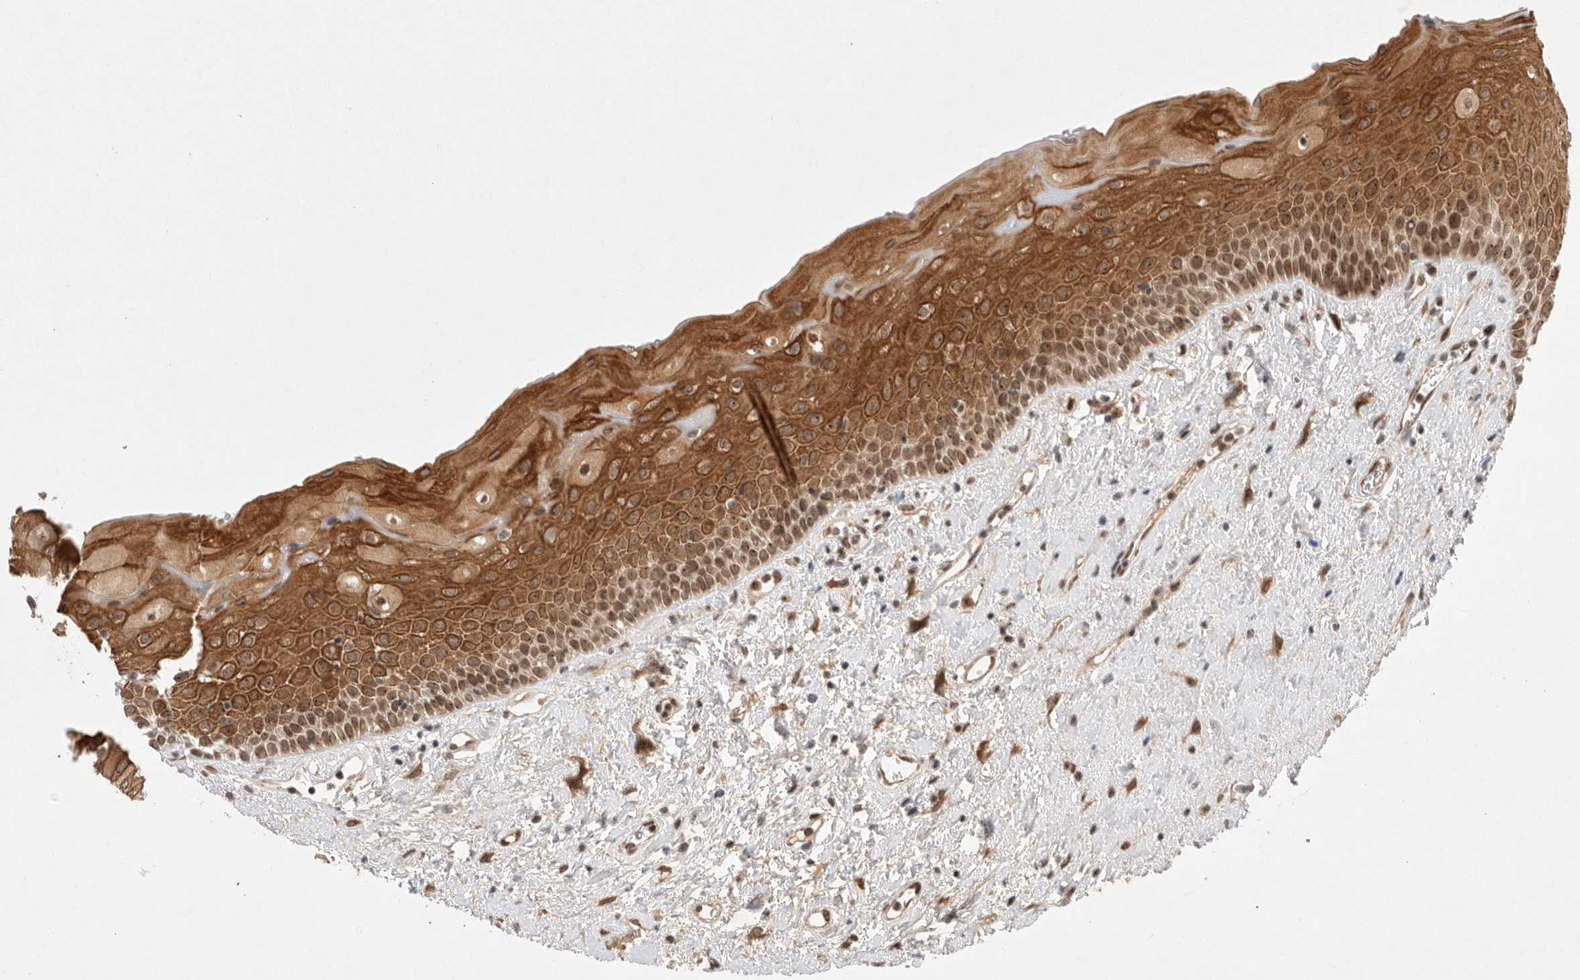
{"staining": {"intensity": "strong", "quantity": ">75%", "location": "cytoplasmic/membranous,nuclear"}, "tissue": "oral mucosa", "cell_type": "Squamous epithelial cells", "image_type": "normal", "snomed": [{"axis": "morphology", "description": "Normal tissue, NOS"}, {"axis": "topography", "description": "Oral tissue"}], "caption": "This photomicrograph displays immunohistochemistry staining of normal human oral mucosa, with high strong cytoplasmic/membranous,nuclear expression in about >75% of squamous epithelial cells.", "gene": "LEMD3", "patient": {"sex": "female", "age": 76}}